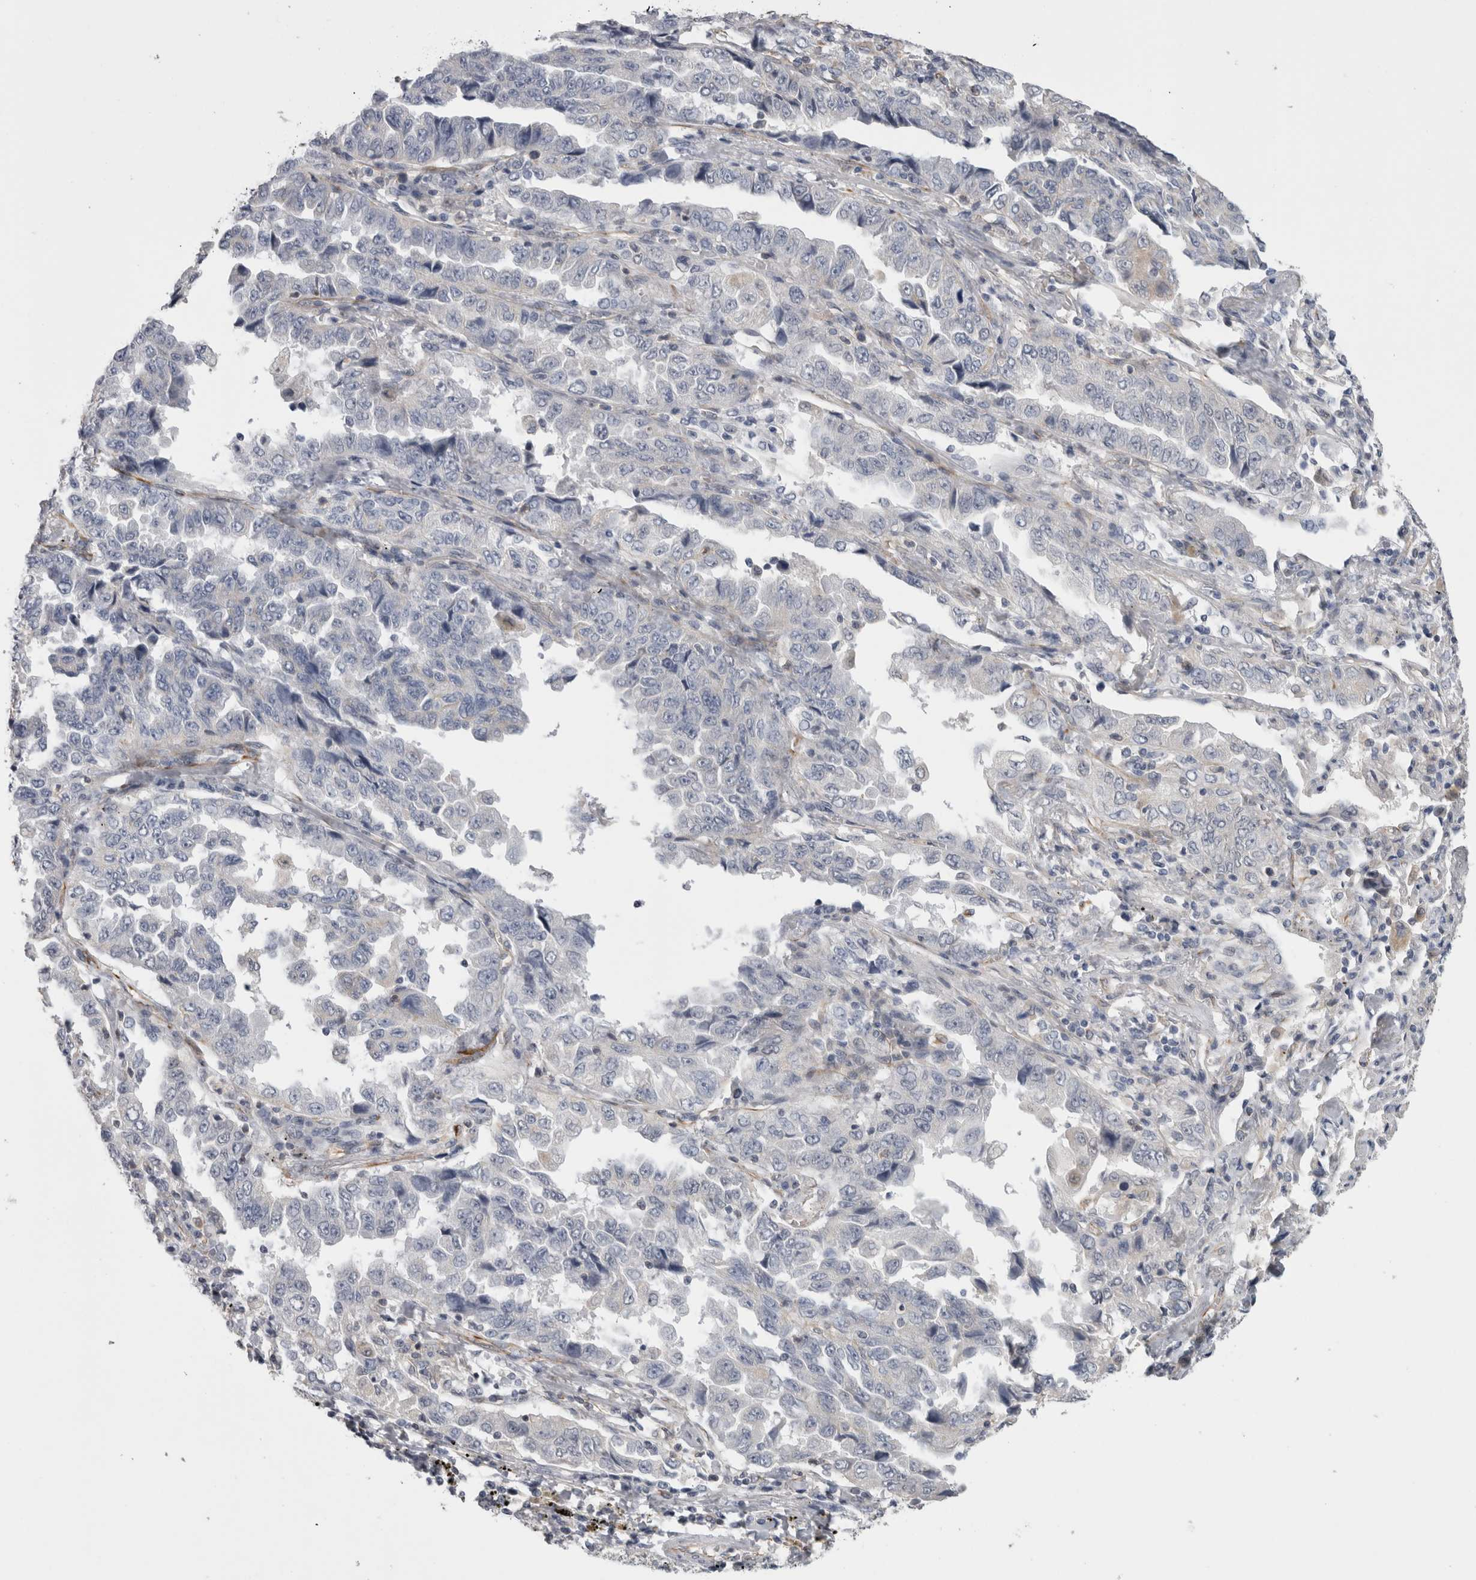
{"staining": {"intensity": "negative", "quantity": "none", "location": "none"}, "tissue": "lung cancer", "cell_type": "Tumor cells", "image_type": "cancer", "snomed": [{"axis": "morphology", "description": "Adenocarcinoma, NOS"}, {"axis": "topography", "description": "Lung"}], "caption": "Tumor cells are negative for protein expression in human adenocarcinoma (lung).", "gene": "ACOT7", "patient": {"sex": "female", "age": 51}}